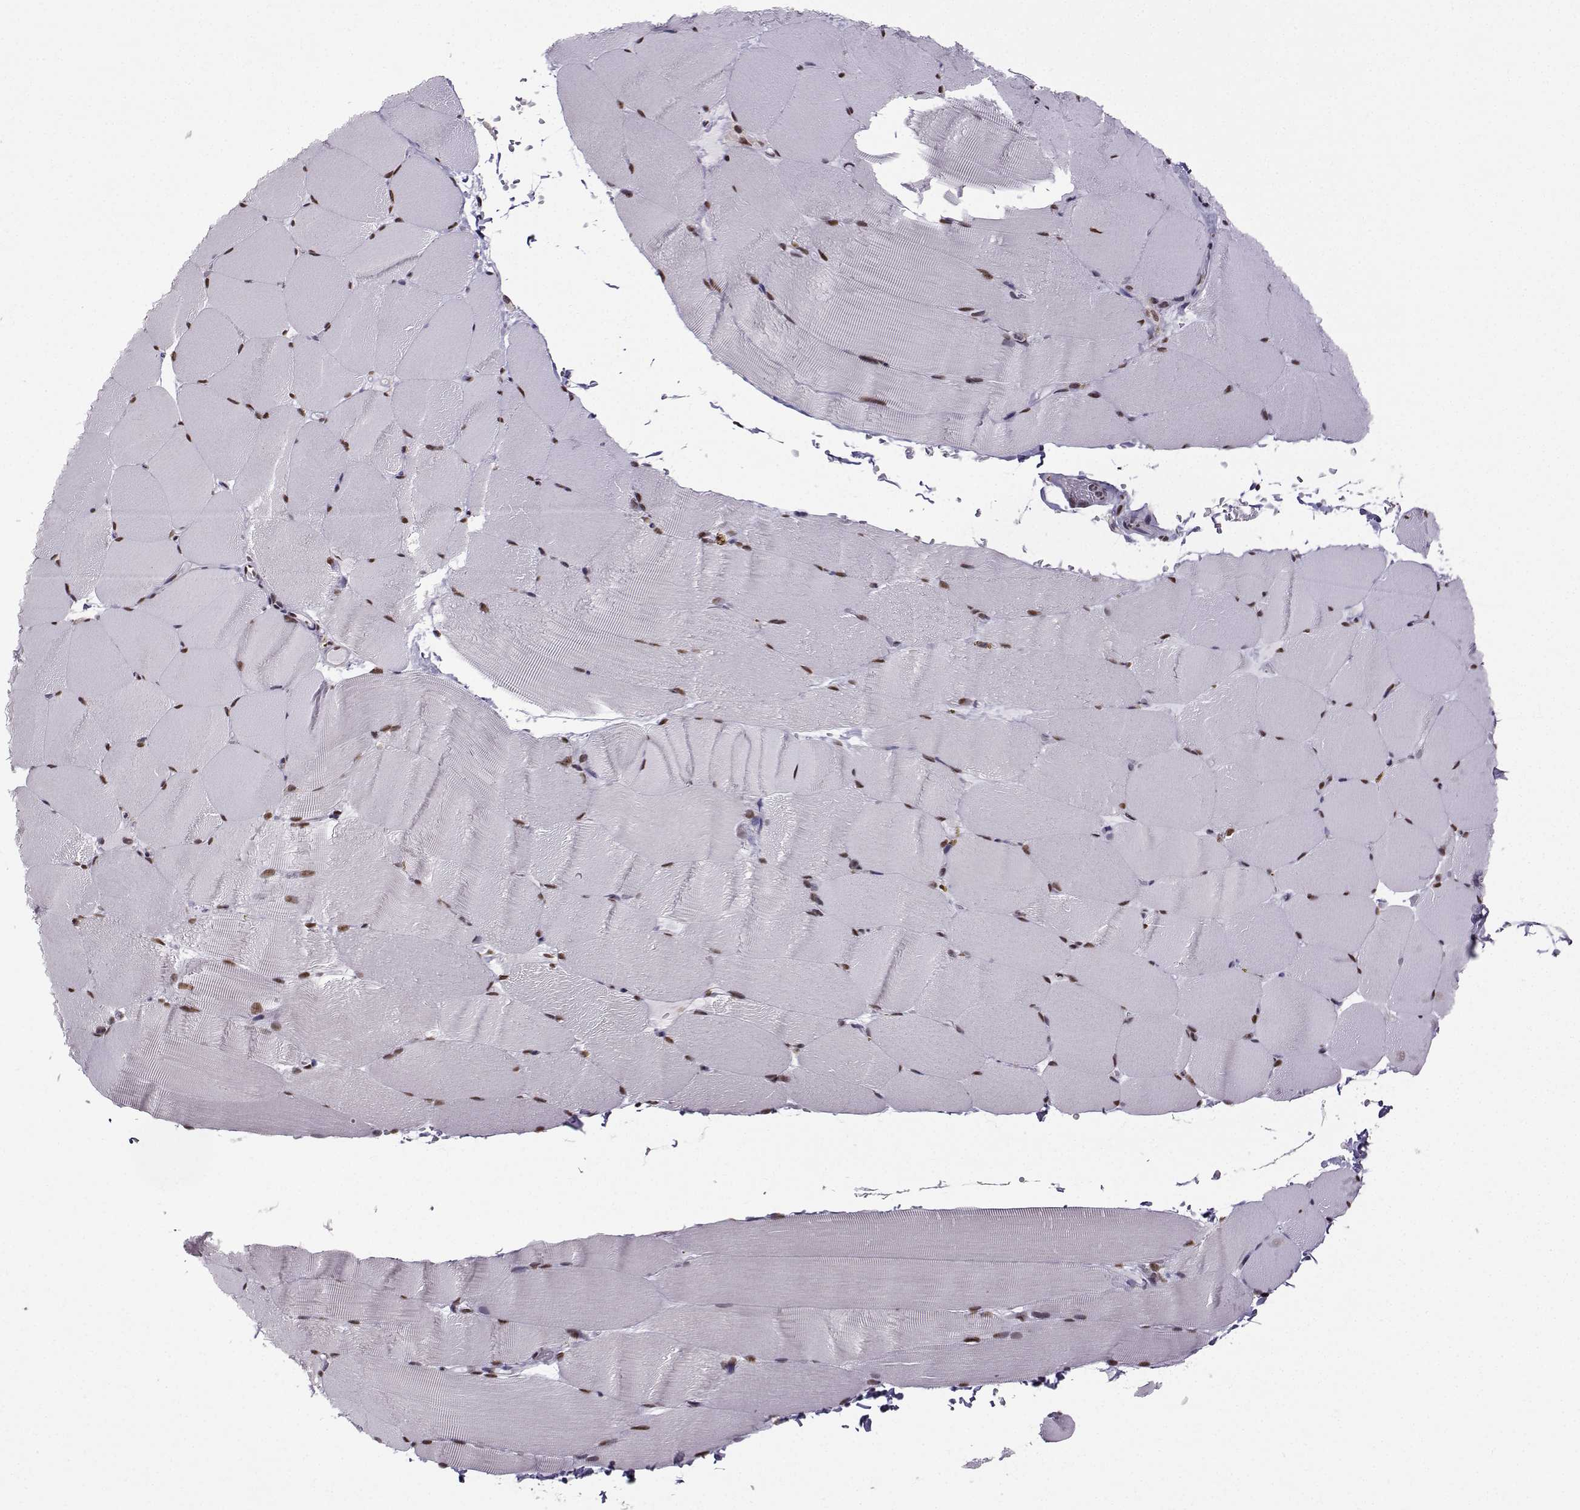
{"staining": {"intensity": "moderate", "quantity": ">75%", "location": "nuclear"}, "tissue": "skeletal muscle", "cell_type": "Myocytes", "image_type": "normal", "snomed": [{"axis": "morphology", "description": "Normal tissue, NOS"}, {"axis": "topography", "description": "Skeletal muscle"}], "caption": "Immunohistochemical staining of benign human skeletal muscle exhibits moderate nuclear protein staining in approximately >75% of myocytes. The staining was performed using DAB to visualize the protein expression in brown, while the nuclei were stained in blue with hematoxylin (Magnification: 20x).", "gene": "EZH1", "patient": {"sex": "female", "age": 37}}